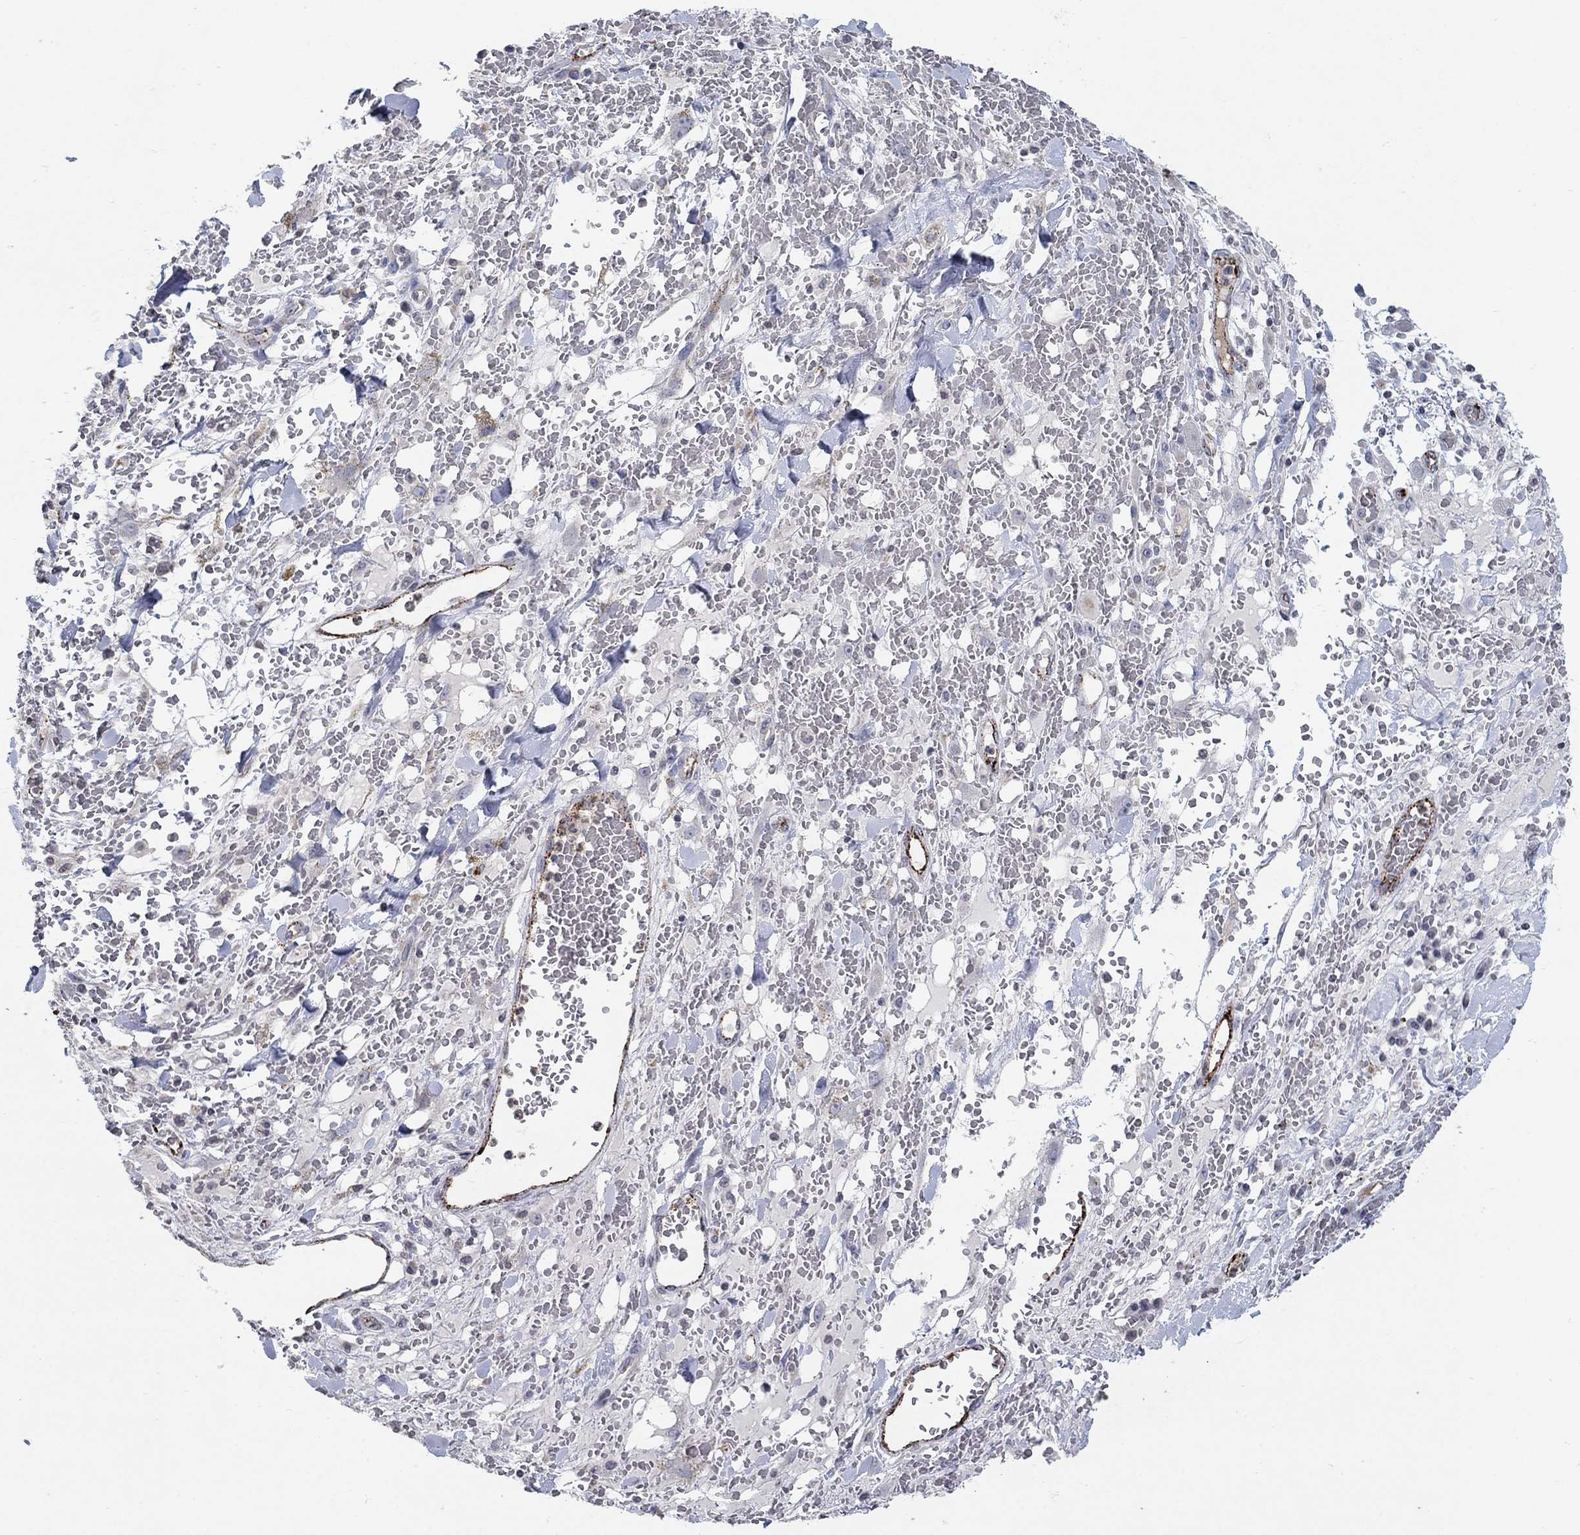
{"staining": {"intensity": "negative", "quantity": "none", "location": "none"}, "tissue": "melanoma", "cell_type": "Tumor cells", "image_type": "cancer", "snomed": [{"axis": "morphology", "description": "Malignant melanoma, NOS"}, {"axis": "topography", "description": "Skin"}], "caption": "This is an IHC image of human melanoma. There is no staining in tumor cells.", "gene": "TINAG", "patient": {"sex": "female", "age": 91}}